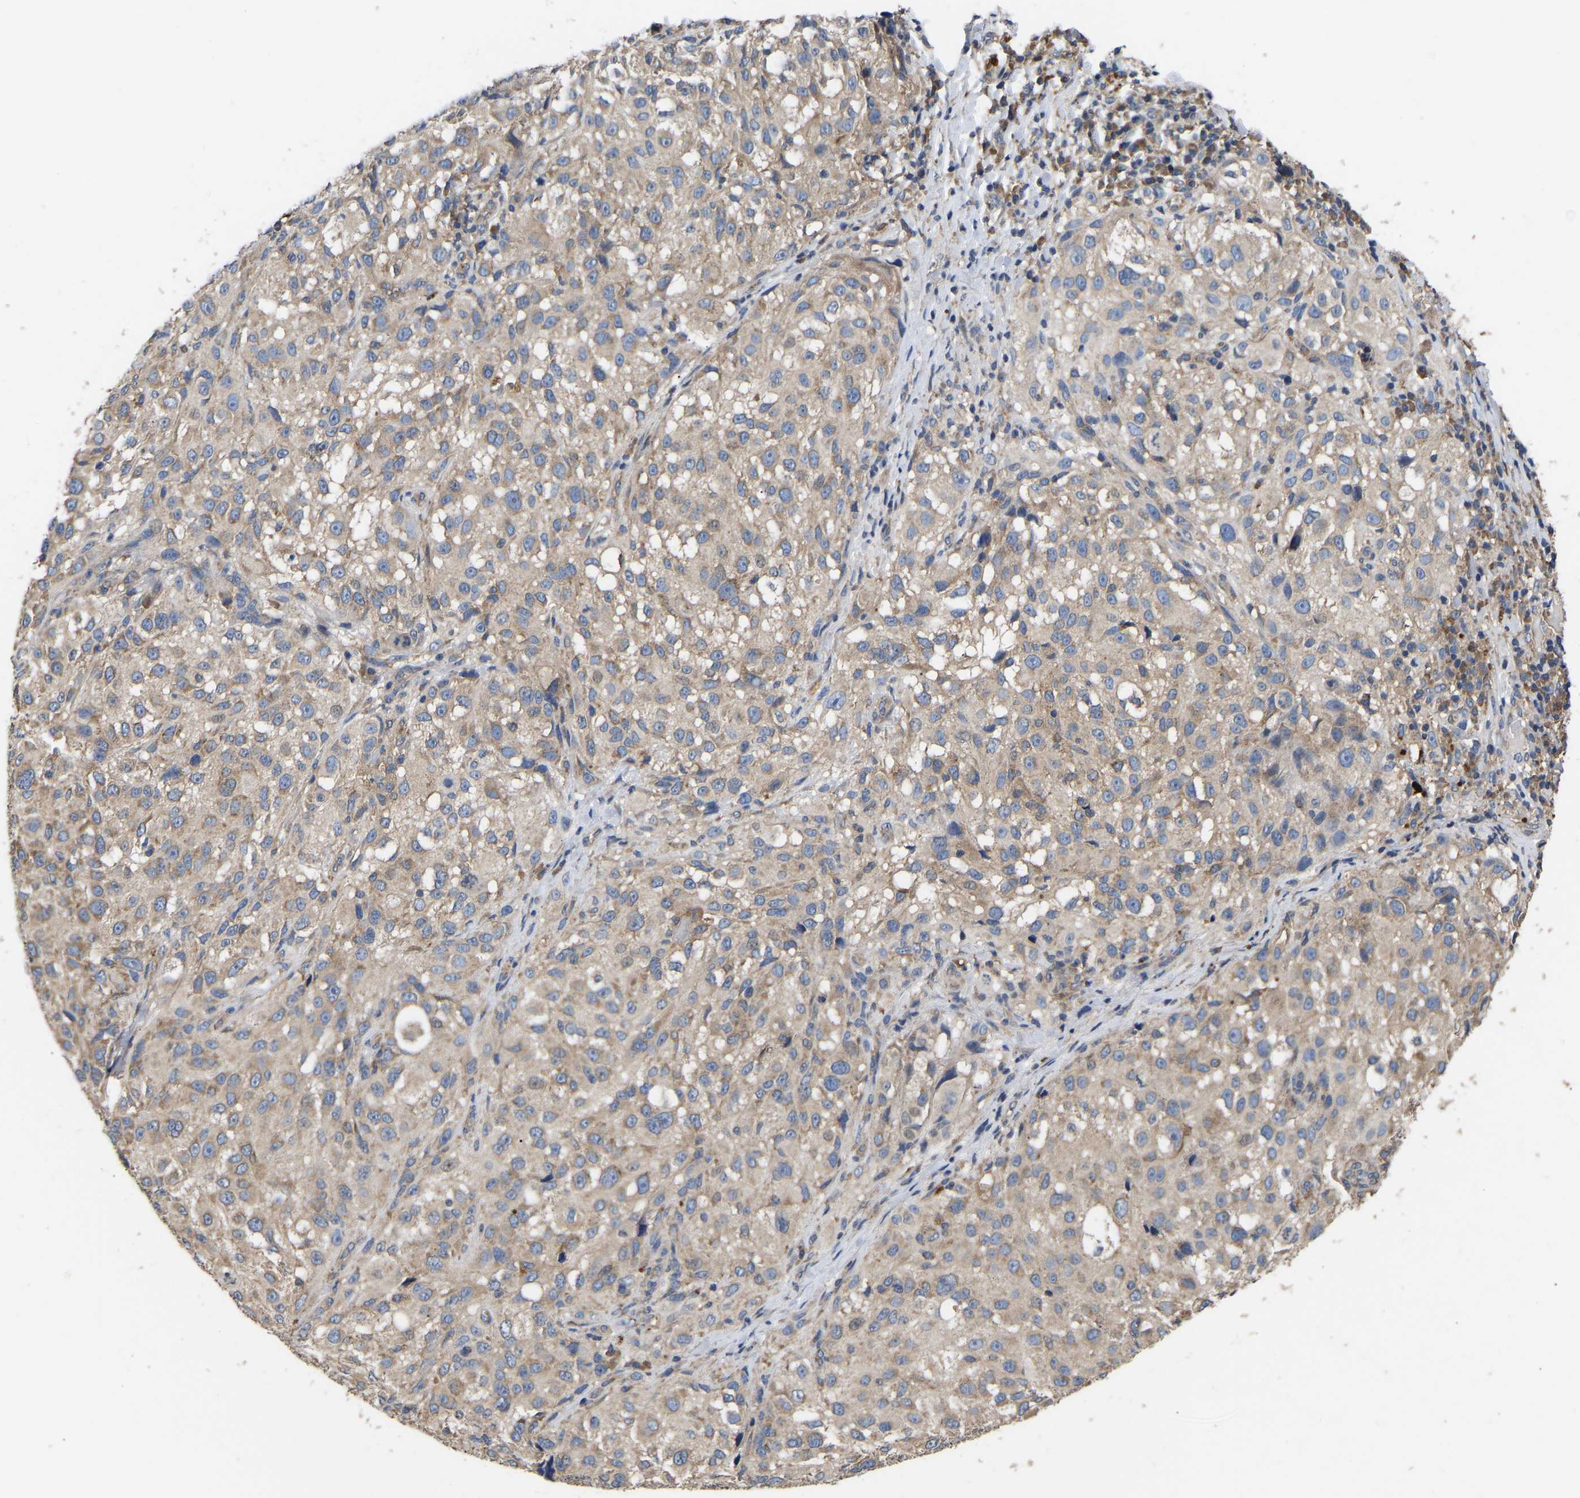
{"staining": {"intensity": "weak", "quantity": ">75%", "location": "cytoplasmic/membranous"}, "tissue": "melanoma", "cell_type": "Tumor cells", "image_type": "cancer", "snomed": [{"axis": "morphology", "description": "Necrosis, NOS"}, {"axis": "morphology", "description": "Malignant melanoma, NOS"}, {"axis": "topography", "description": "Skin"}], "caption": "Weak cytoplasmic/membranous protein staining is present in about >75% of tumor cells in melanoma.", "gene": "AIMP2", "patient": {"sex": "female", "age": 87}}